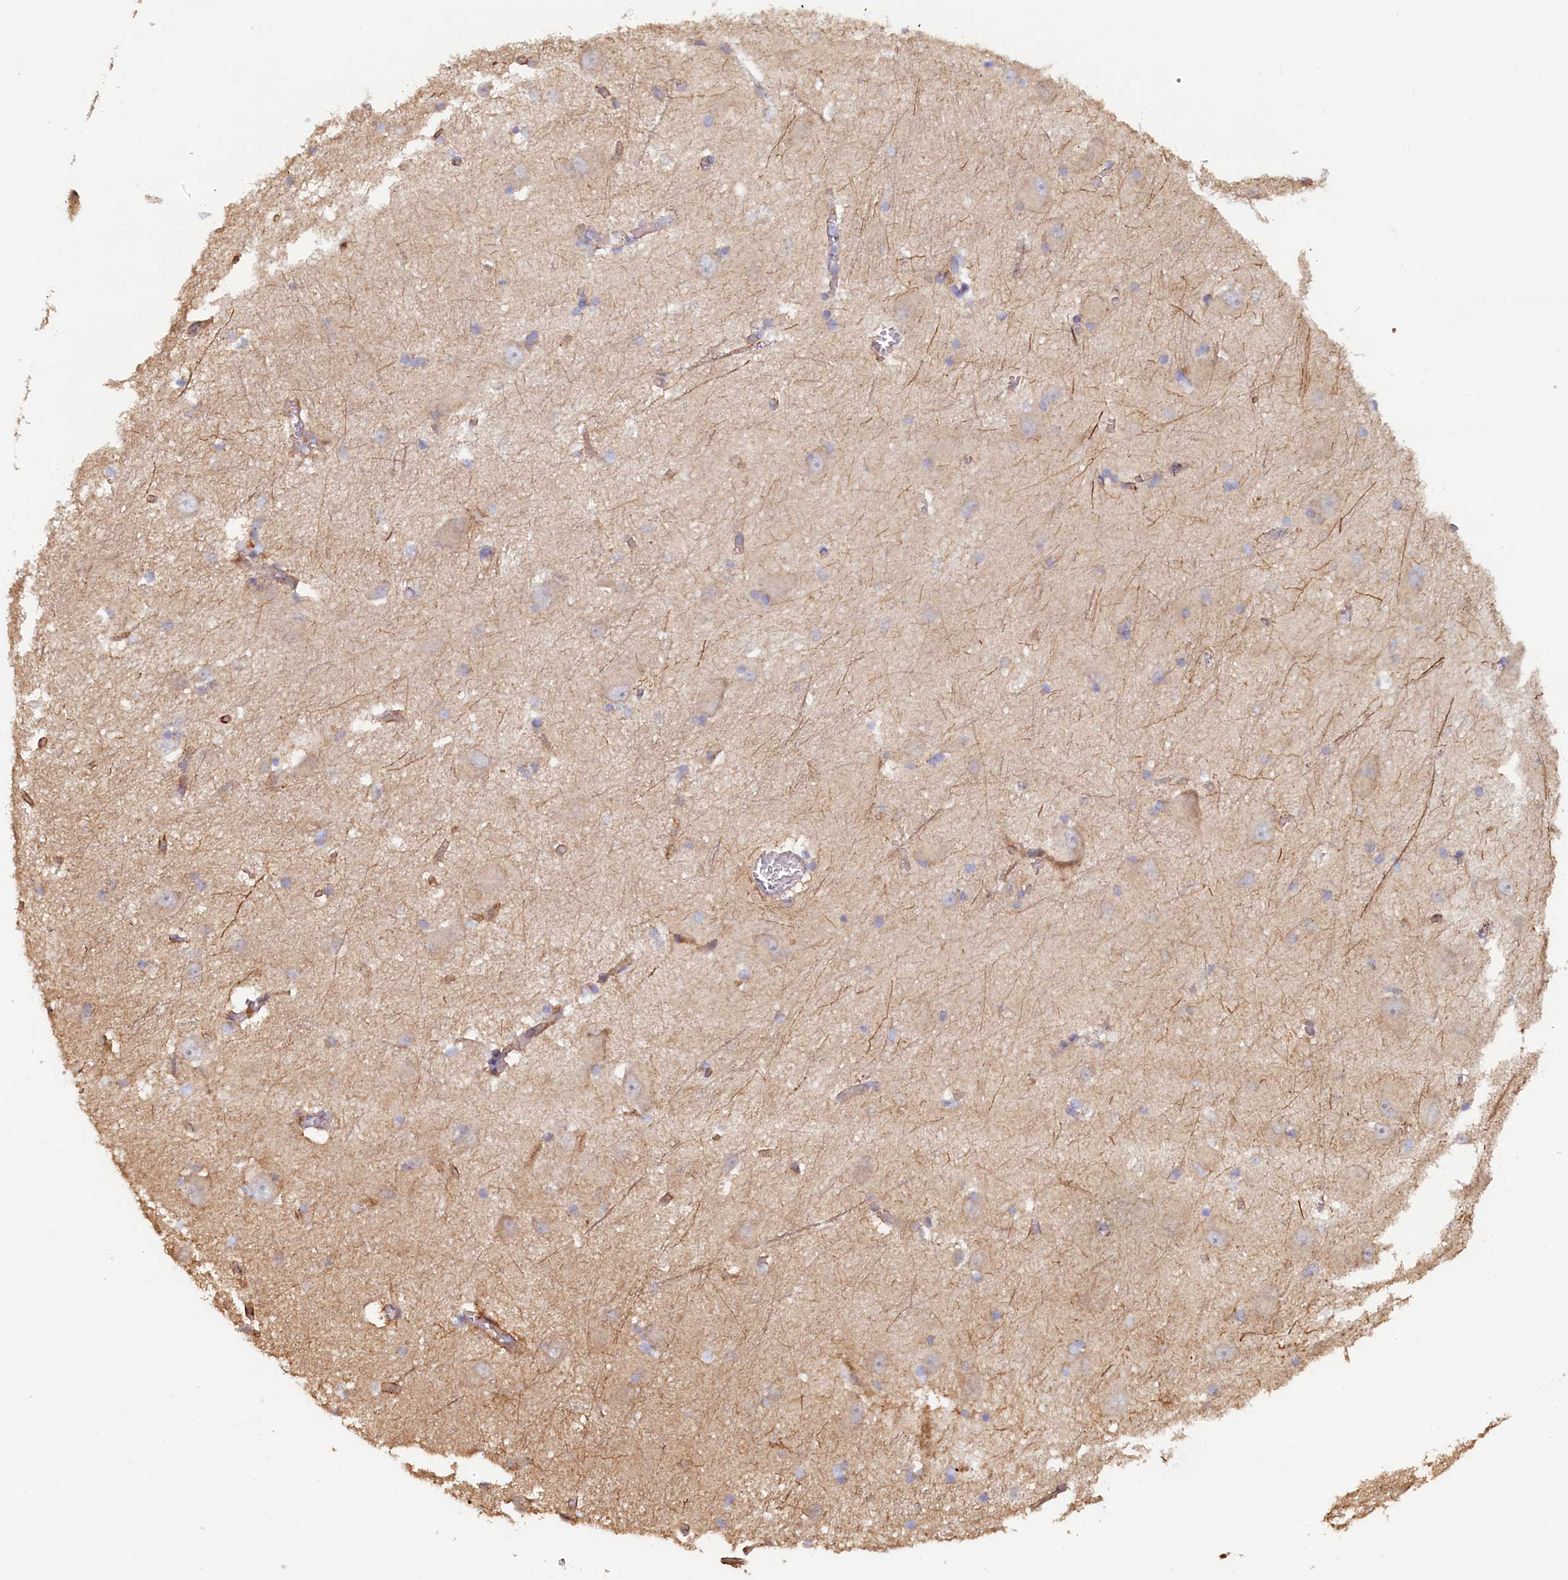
{"staining": {"intensity": "moderate", "quantity": "<25%", "location": "cytoplasmic/membranous"}, "tissue": "caudate", "cell_type": "Glial cells", "image_type": "normal", "snomed": [{"axis": "morphology", "description": "Normal tissue, NOS"}, {"axis": "topography", "description": "Lateral ventricle wall"}], "caption": "Caudate stained with DAB IHC shows low levels of moderate cytoplasmic/membranous staining in approximately <25% of glial cells.", "gene": "LRRC57", "patient": {"sex": "male", "age": 37}}